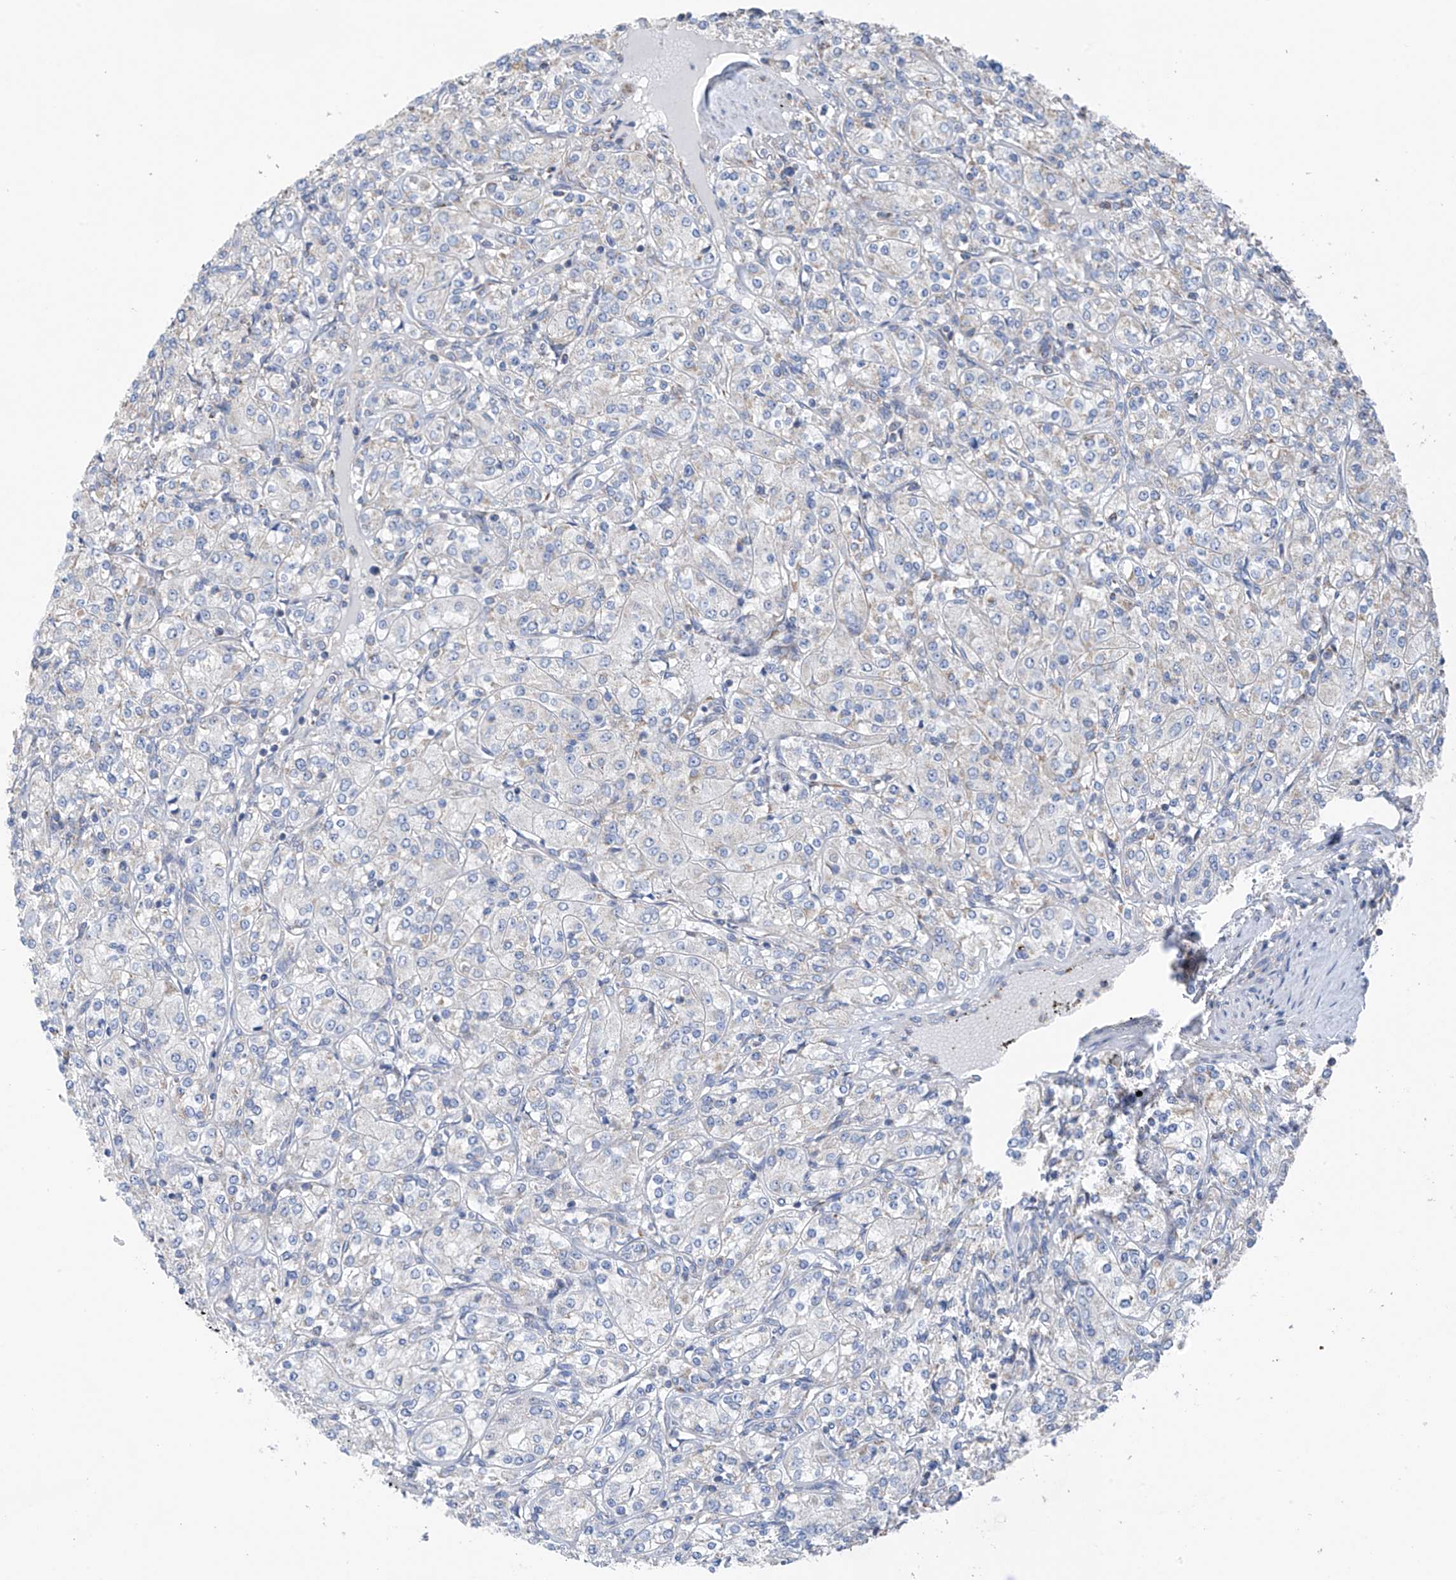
{"staining": {"intensity": "negative", "quantity": "none", "location": "none"}, "tissue": "renal cancer", "cell_type": "Tumor cells", "image_type": "cancer", "snomed": [{"axis": "morphology", "description": "Adenocarcinoma, NOS"}, {"axis": "topography", "description": "Kidney"}], "caption": "Tumor cells are negative for protein expression in human renal cancer. (Stains: DAB (3,3'-diaminobenzidine) immunohistochemistry (IHC) with hematoxylin counter stain, Microscopy: brightfield microscopy at high magnification).", "gene": "SYN3", "patient": {"sex": "male", "age": 77}}